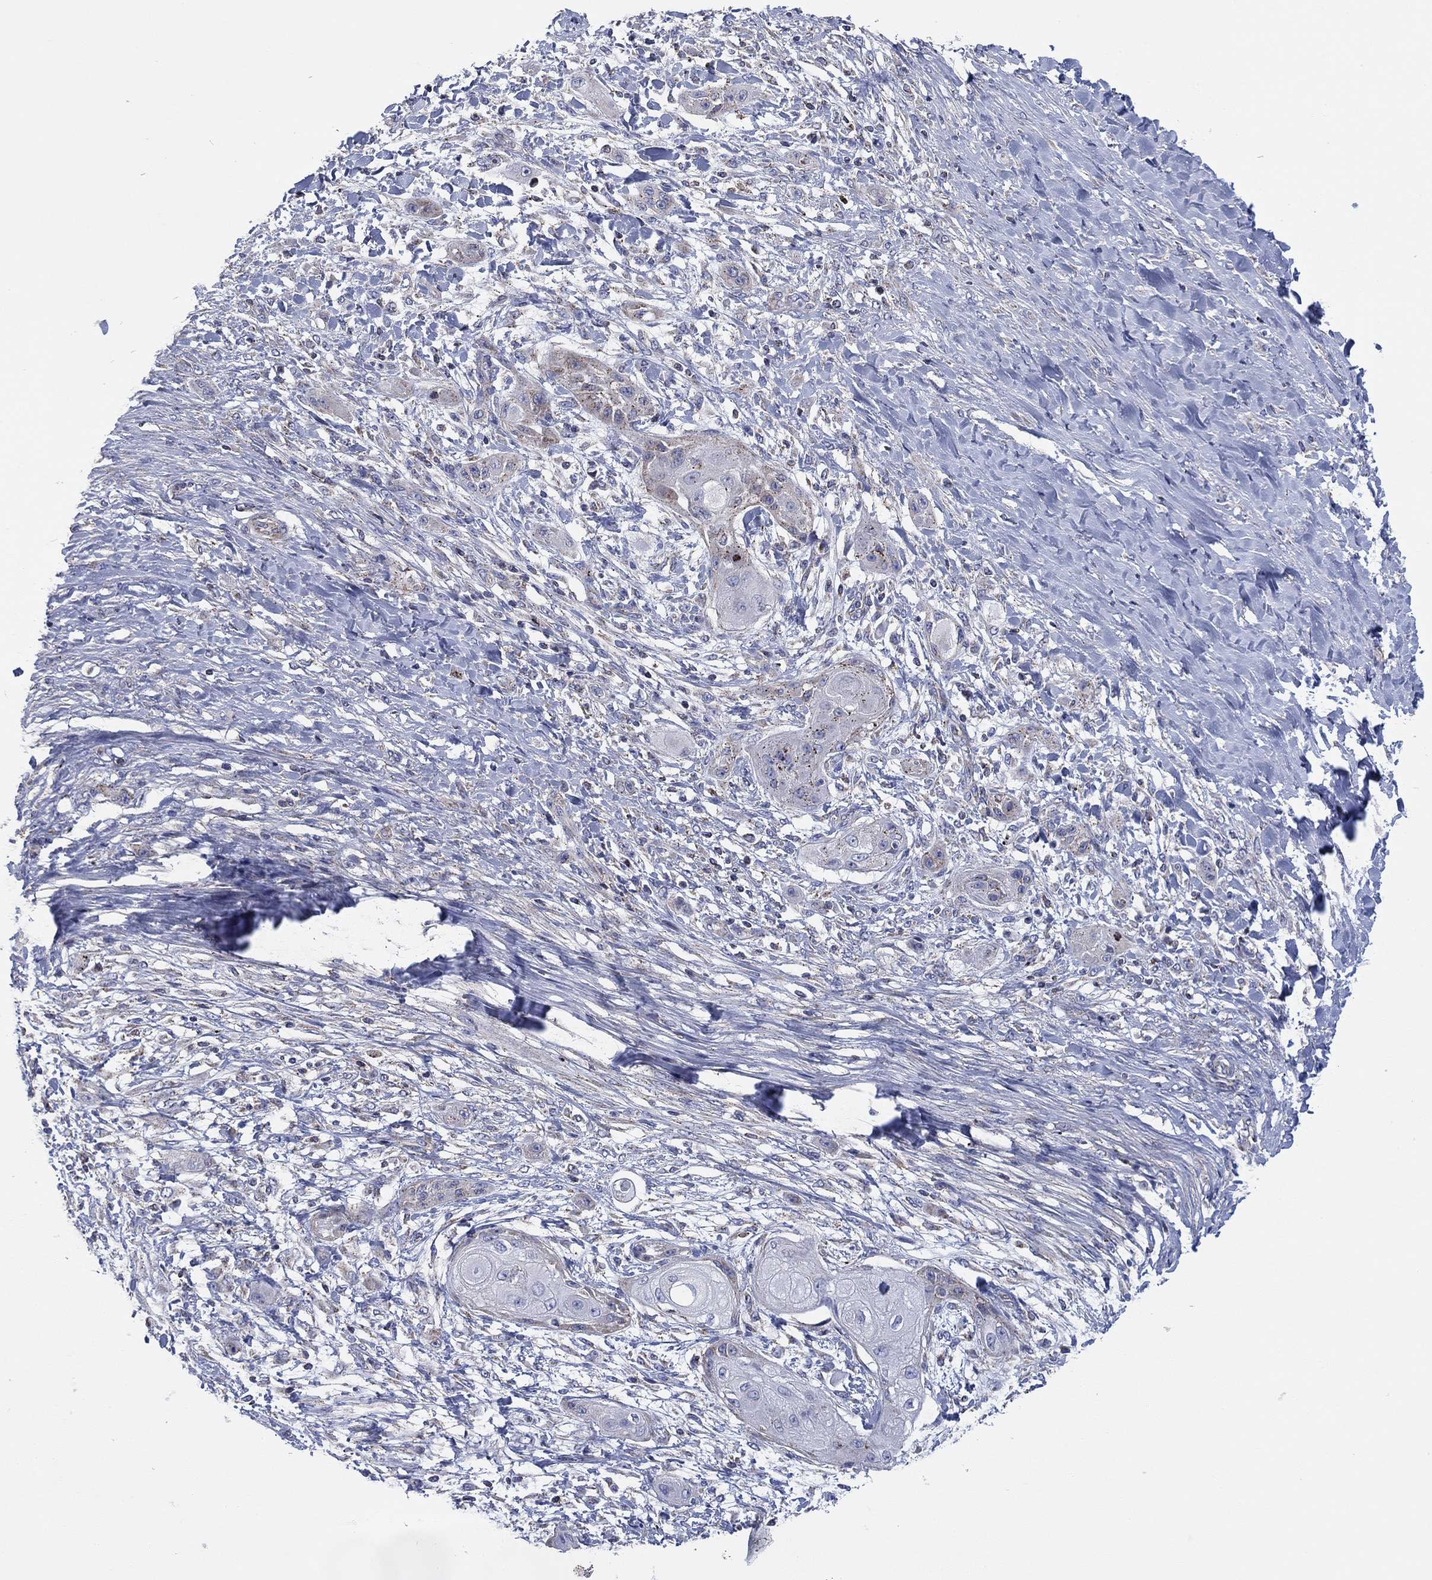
{"staining": {"intensity": "negative", "quantity": "none", "location": "none"}, "tissue": "skin cancer", "cell_type": "Tumor cells", "image_type": "cancer", "snomed": [{"axis": "morphology", "description": "Squamous cell carcinoma, NOS"}, {"axis": "topography", "description": "Skin"}], "caption": "Immunohistochemistry (IHC) of human squamous cell carcinoma (skin) displays no expression in tumor cells. (DAB (3,3'-diaminobenzidine) immunohistochemistry (IHC), high magnification).", "gene": "NACAD", "patient": {"sex": "male", "age": 62}}